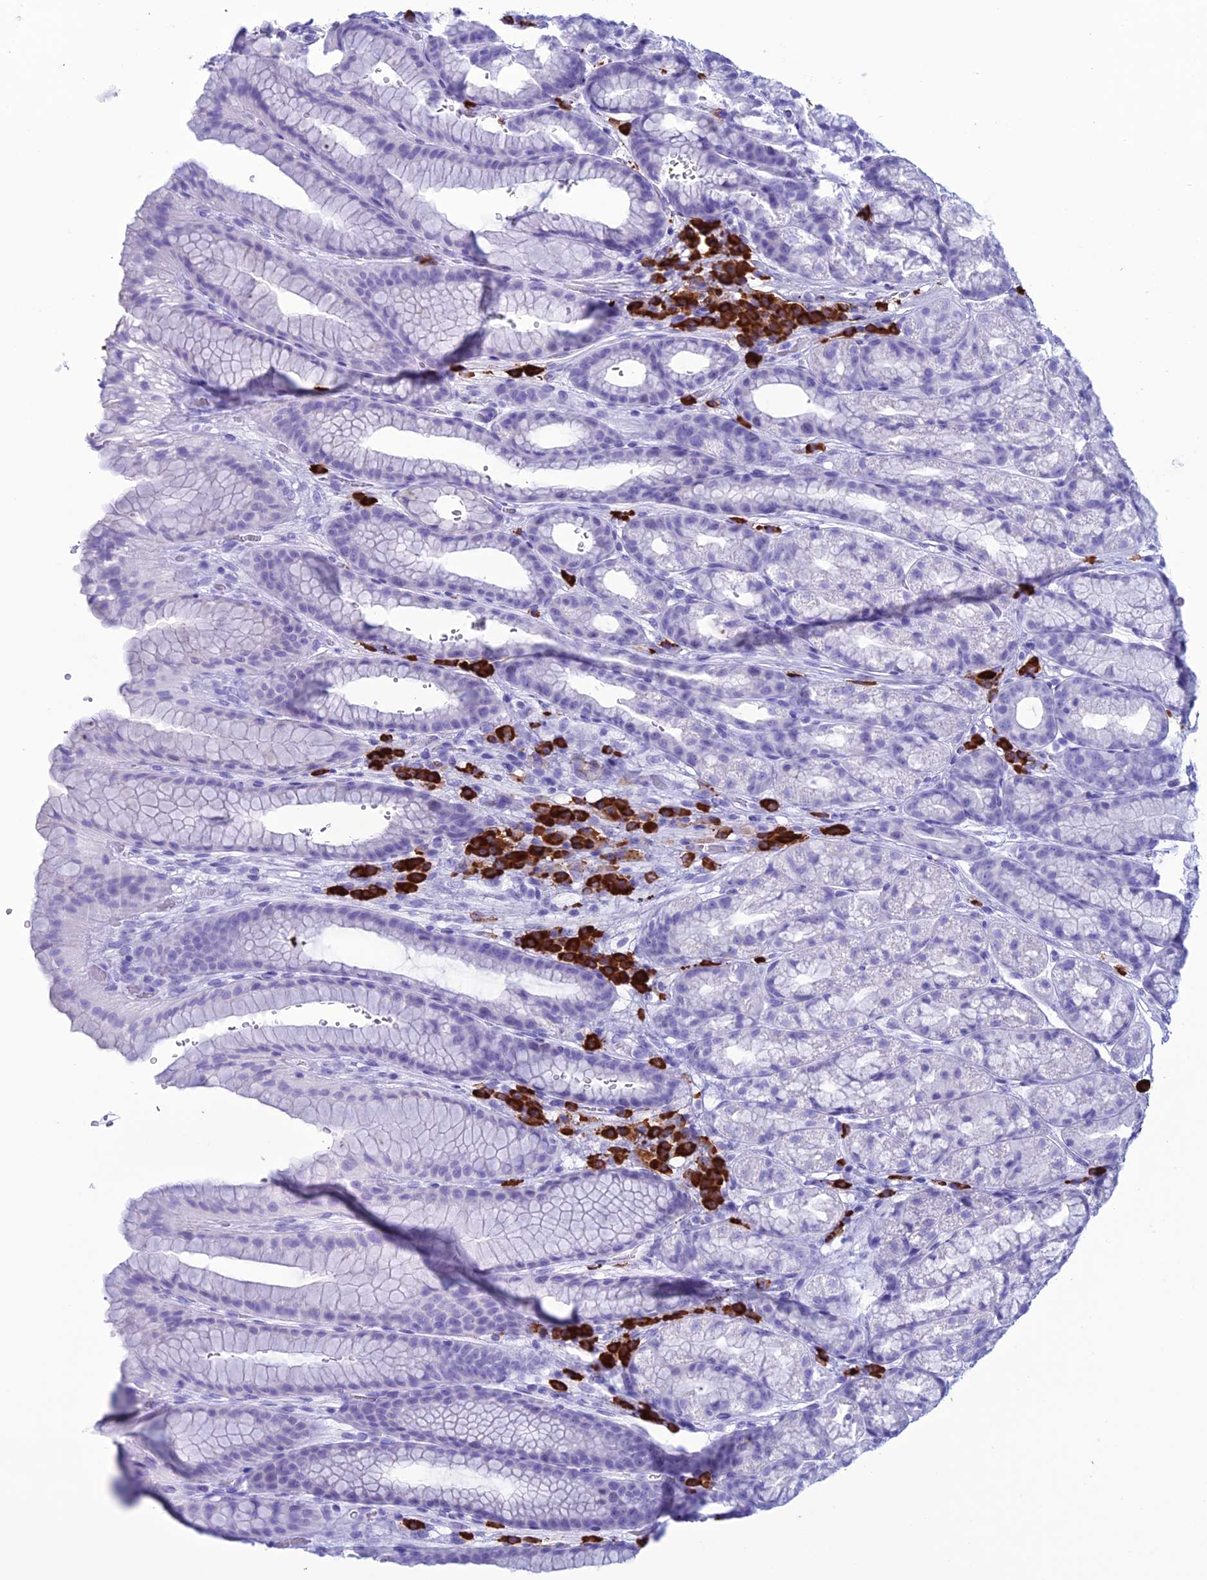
{"staining": {"intensity": "negative", "quantity": "none", "location": "none"}, "tissue": "stomach", "cell_type": "Glandular cells", "image_type": "normal", "snomed": [{"axis": "morphology", "description": "Normal tissue, NOS"}, {"axis": "morphology", "description": "Adenocarcinoma, NOS"}, {"axis": "topography", "description": "Stomach"}], "caption": "The immunohistochemistry (IHC) photomicrograph has no significant expression in glandular cells of stomach. (Brightfield microscopy of DAB IHC at high magnification).", "gene": "MZB1", "patient": {"sex": "male", "age": 57}}